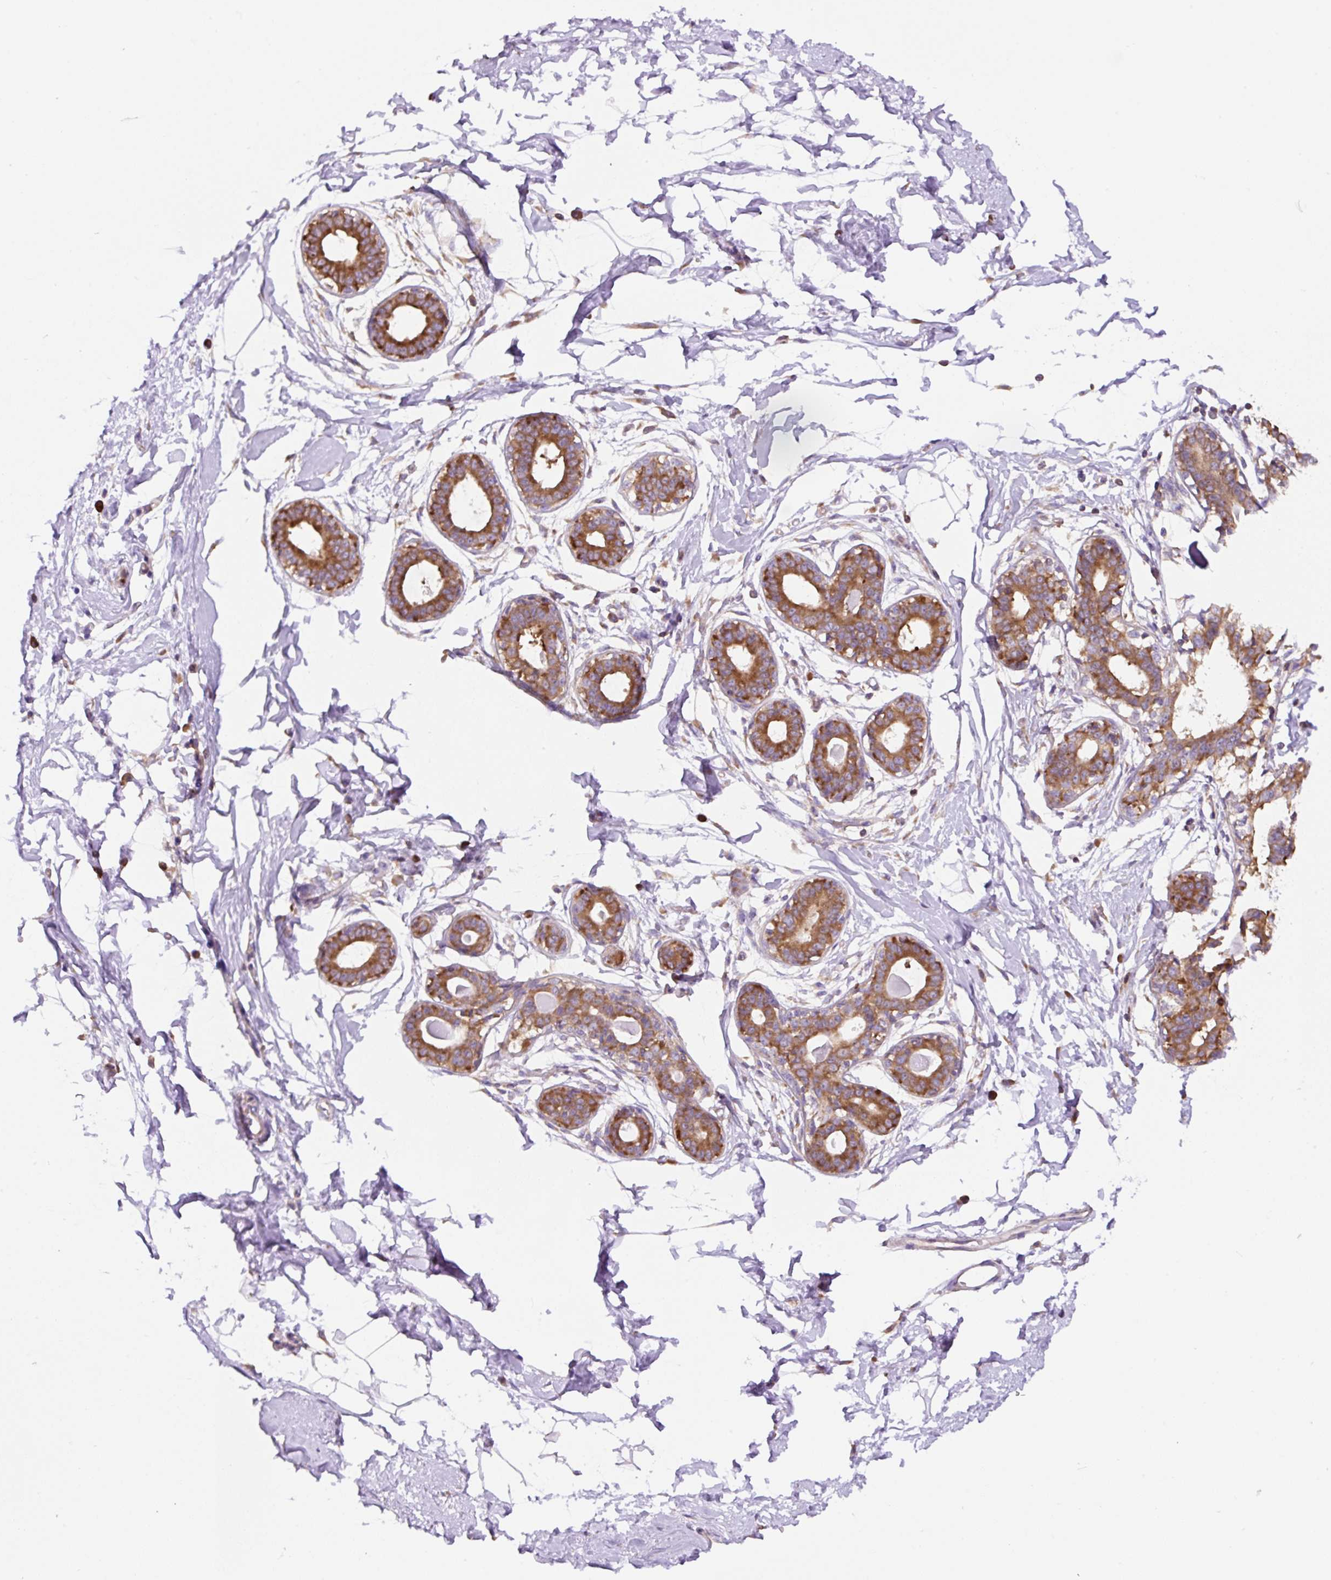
{"staining": {"intensity": "negative", "quantity": "none", "location": "none"}, "tissue": "breast", "cell_type": "Adipocytes", "image_type": "normal", "snomed": [{"axis": "morphology", "description": "Normal tissue, NOS"}, {"axis": "topography", "description": "Breast"}], "caption": "Protein analysis of benign breast displays no significant positivity in adipocytes. (DAB (3,3'-diaminobenzidine) IHC with hematoxylin counter stain).", "gene": "RPS23", "patient": {"sex": "female", "age": 45}}